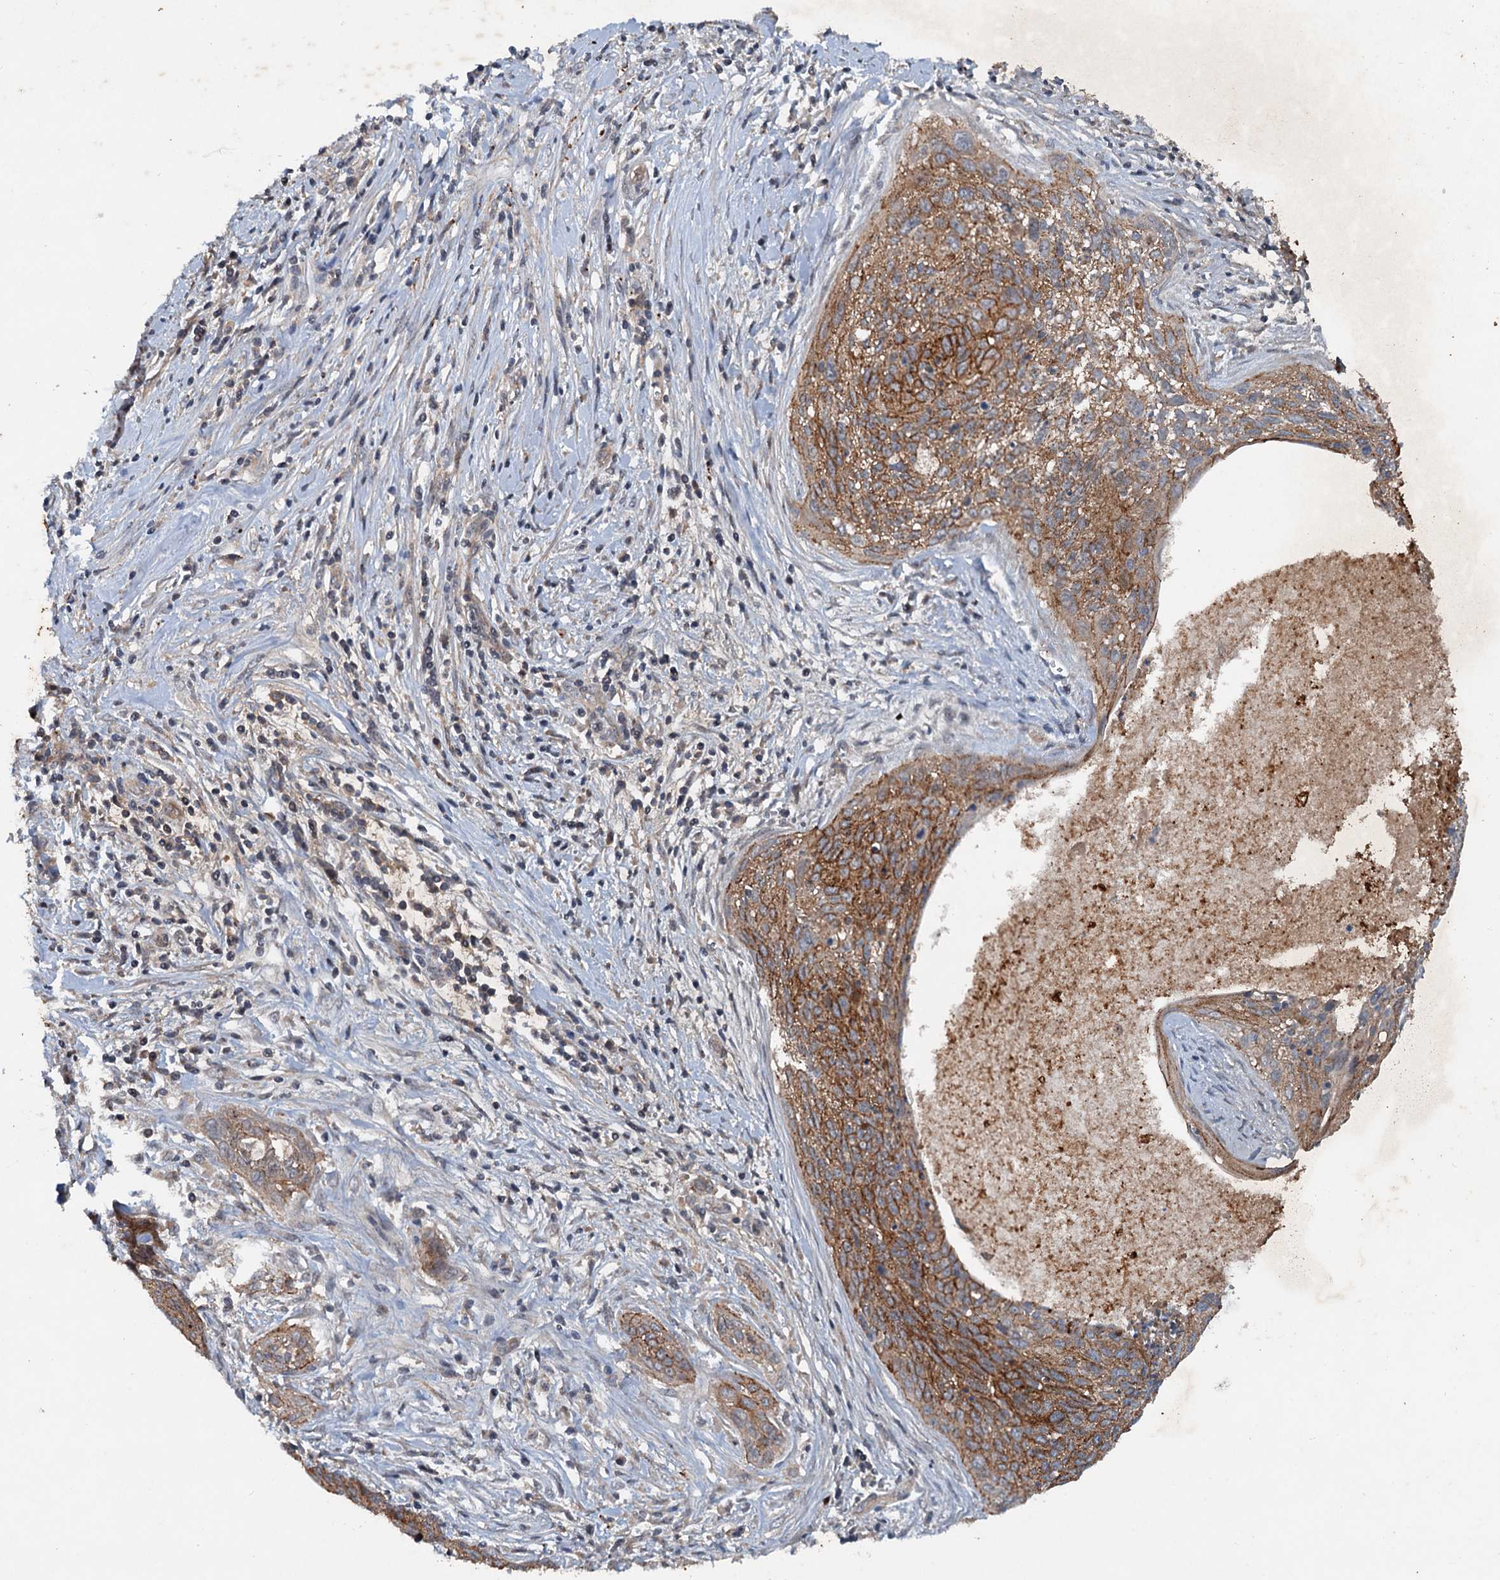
{"staining": {"intensity": "strong", "quantity": ">75%", "location": "cytoplasmic/membranous"}, "tissue": "cervical cancer", "cell_type": "Tumor cells", "image_type": "cancer", "snomed": [{"axis": "morphology", "description": "Squamous cell carcinoma, NOS"}, {"axis": "topography", "description": "Cervix"}], "caption": "Cervical cancer stained for a protein demonstrates strong cytoplasmic/membranous positivity in tumor cells.", "gene": "N4BP2L2", "patient": {"sex": "female", "age": 55}}